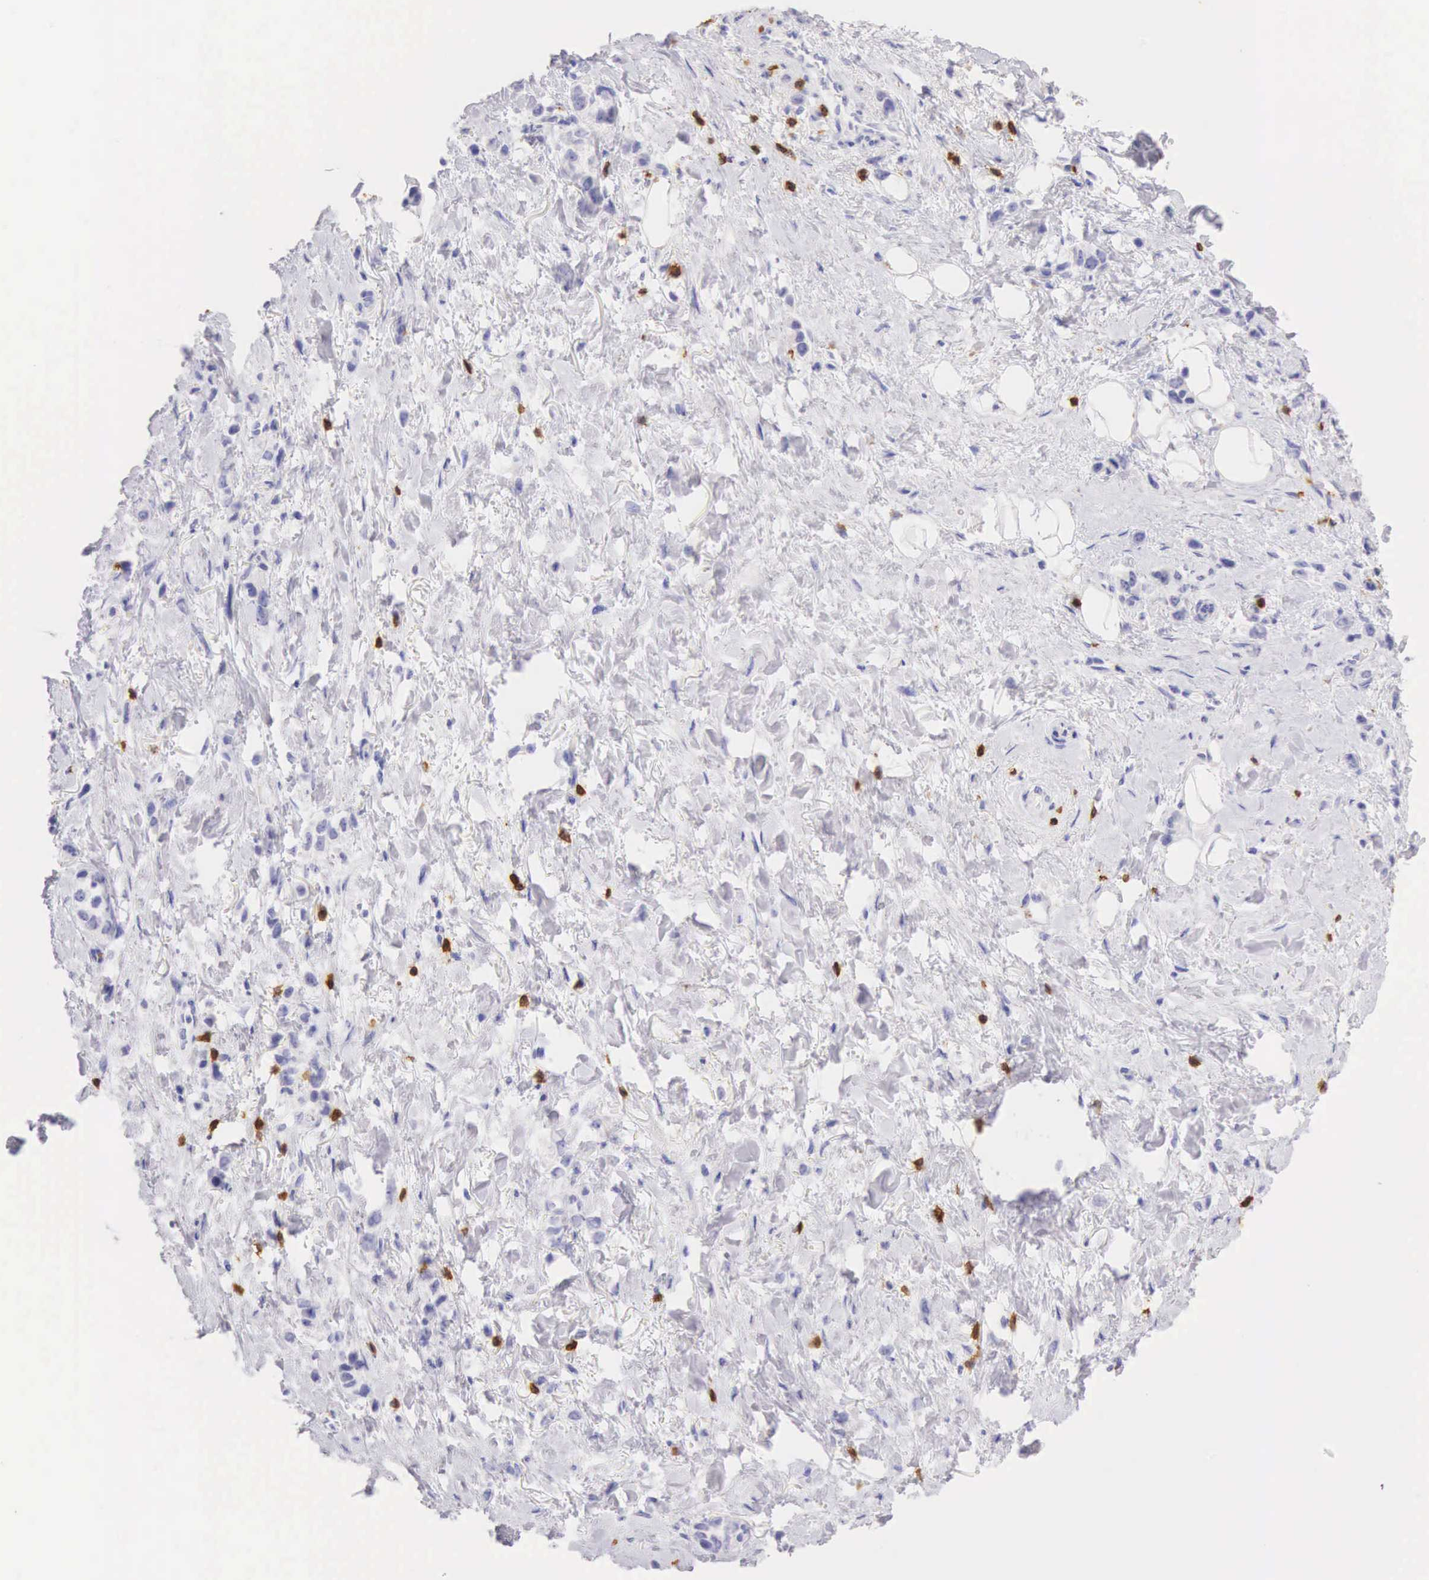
{"staining": {"intensity": "negative", "quantity": "none", "location": "none"}, "tissue": "stomach cancer", "cell_type": "Tumor cells", "image_type": "cancer", "snomed": [{"axis": "morphology", "description": "Adenocarcinoma, NOS"}, {"axis": "topography", "description": "Stomach, upper"}], "caption": "Image shows no protein positivity in tumor cells of stomach cancer tissue.", "gene": "CD3E", "patient": {"sex": "male", "age": 76}}